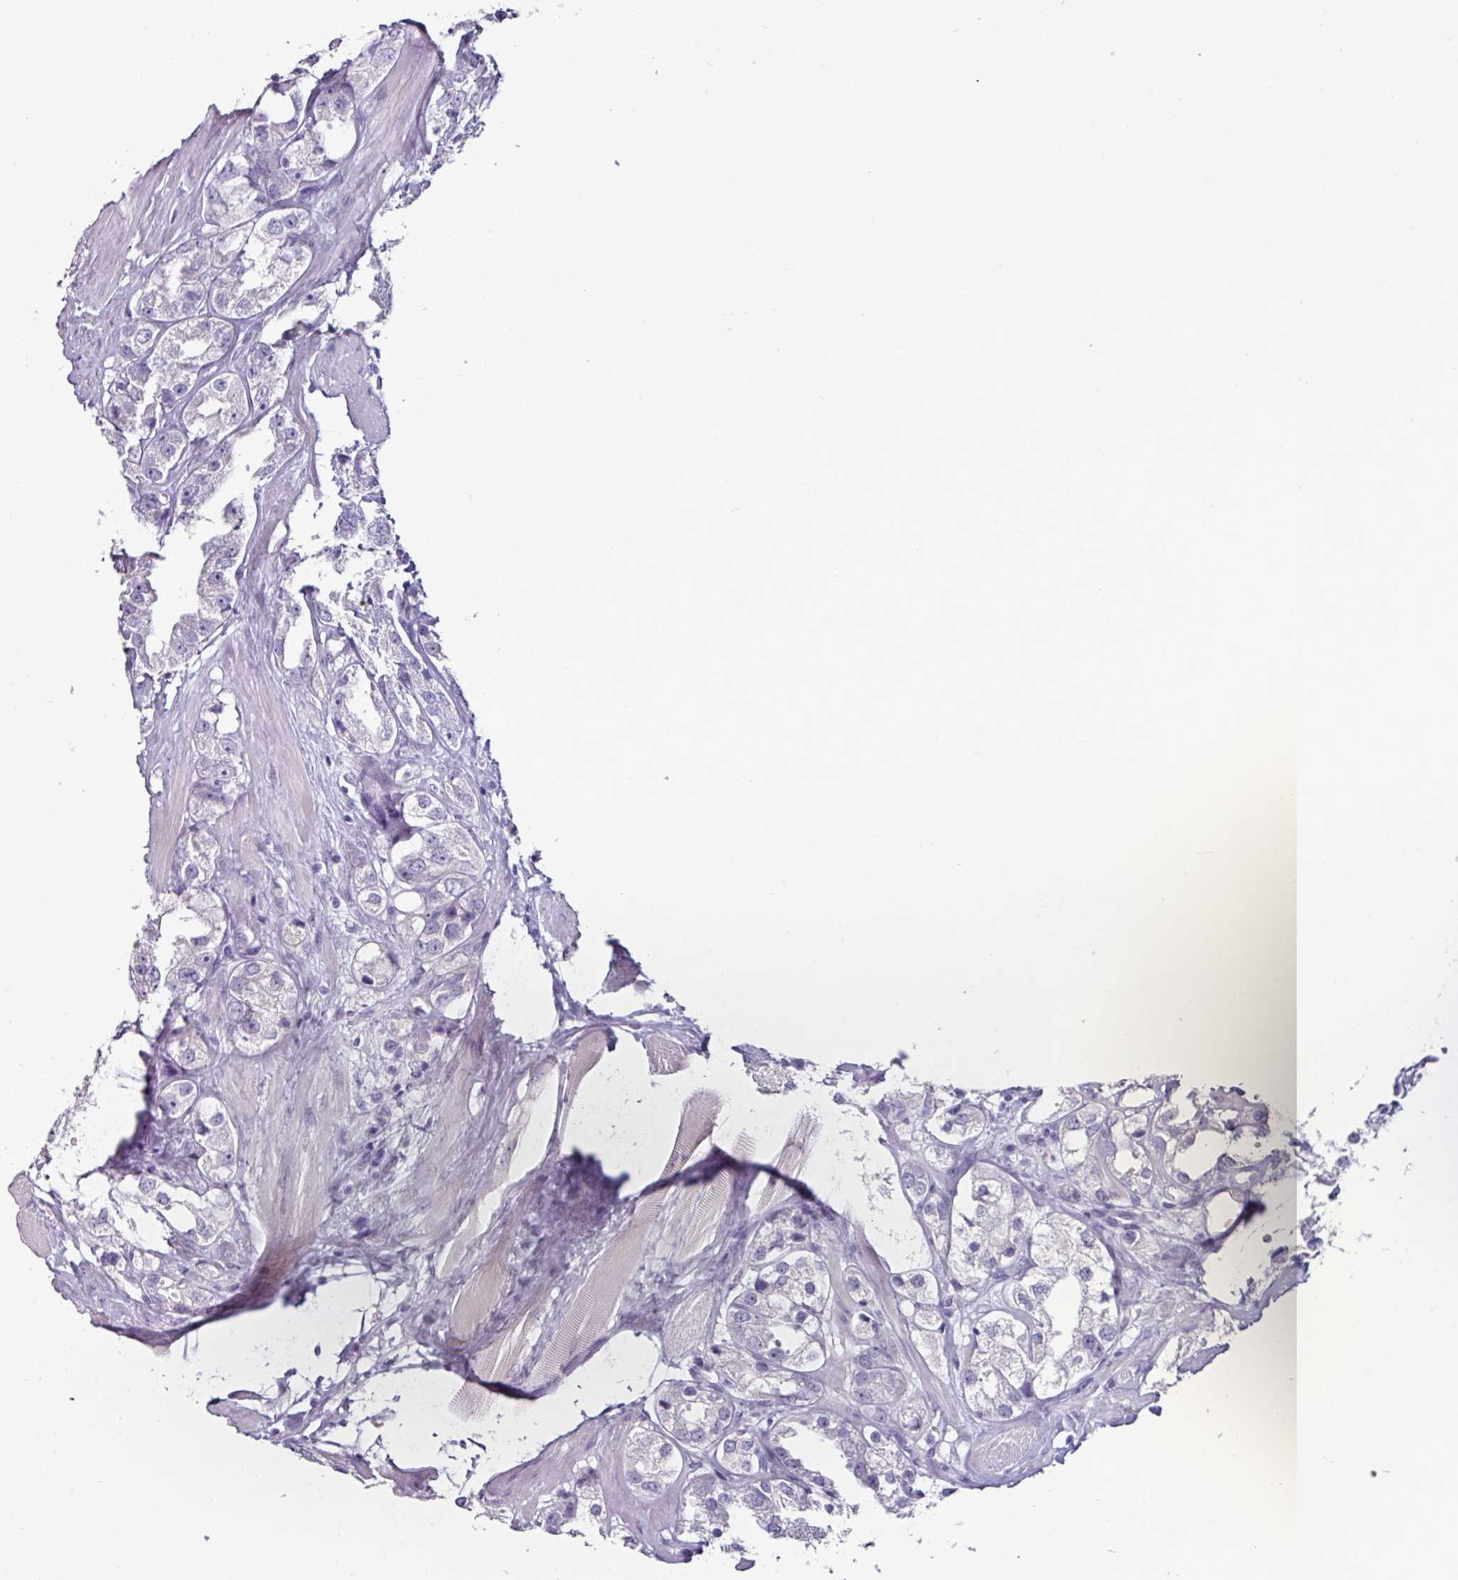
{"staining": {"intensity": "negative", "quantity": "none", "location": "none"}, "tissue": "prostate cancer", "cell_type": "Tumor cells", "image_type": "cancer", "snomed": [{"axis": "morphology", "description": "Adenocarcinoma, NOS"}, {"axis": "topography", "description": "Prostate"}], "caption": "A histopathology image of prostate cancer (adenocarcinoma) stained for a protein displays no brown staining in tumor cells.", "gene": "GLP2R", "patient": {"sex": "male", "age": 79}}